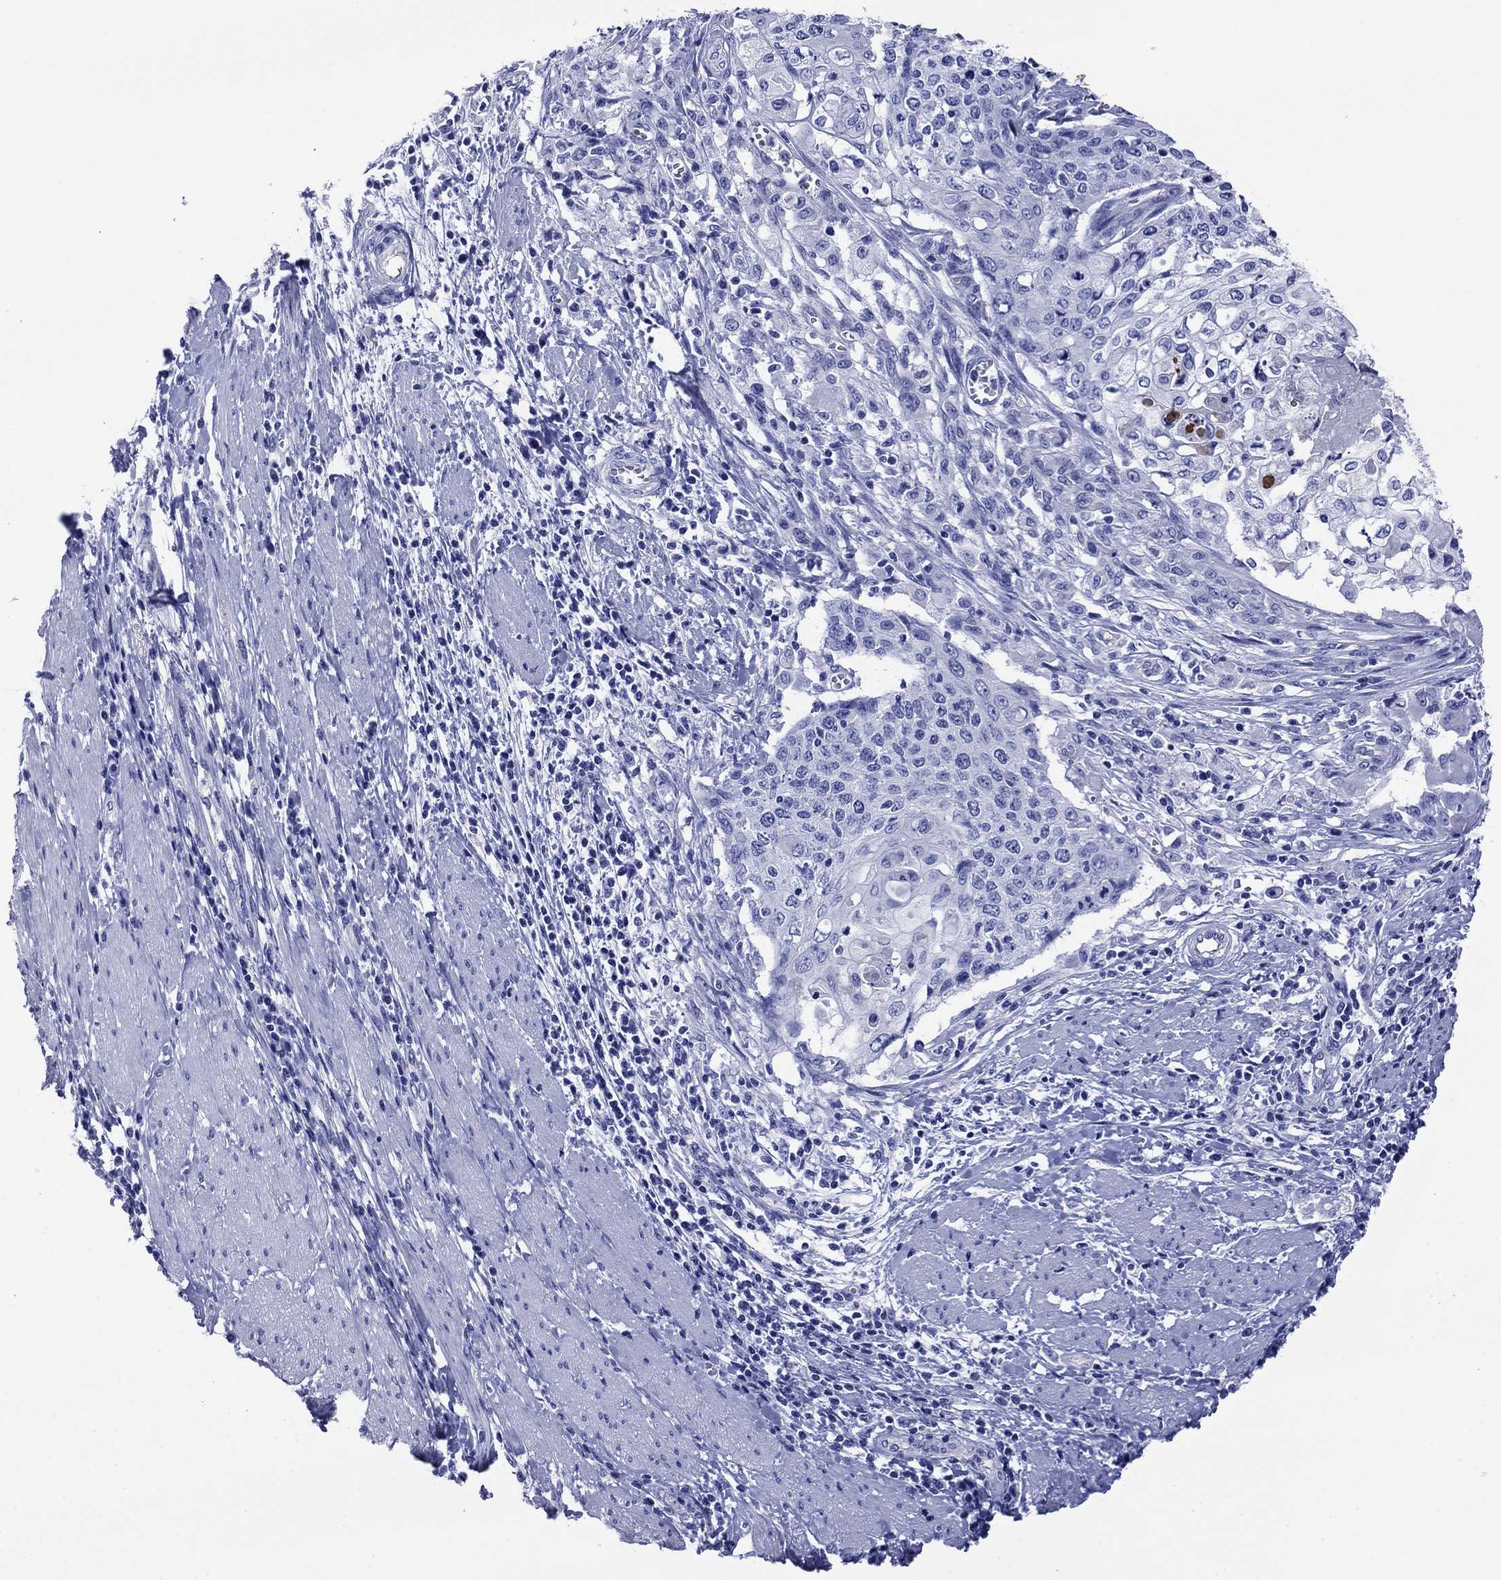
{"staining": {"intensity": "negative", "quantity": "none", "location": "none"}, "tissue": "cervical cancer", "cell_type": "Tumor cells", "image_type": "cancer", "snomed": [{"axis": "morphology", "description": "Squamous cell carcinoma, NOS"}, {"axis": "topography", "description": "Cervix"}], "caption": "A histopathology image of human cervical cancer (squamous cell carcinoma) is negative for staining in tumor cells. (DAB IHC visualized using brightfield microscopy, high magnification).", "gene": "SLC1A2", "patient": {"sex": "female", "age": 39}}